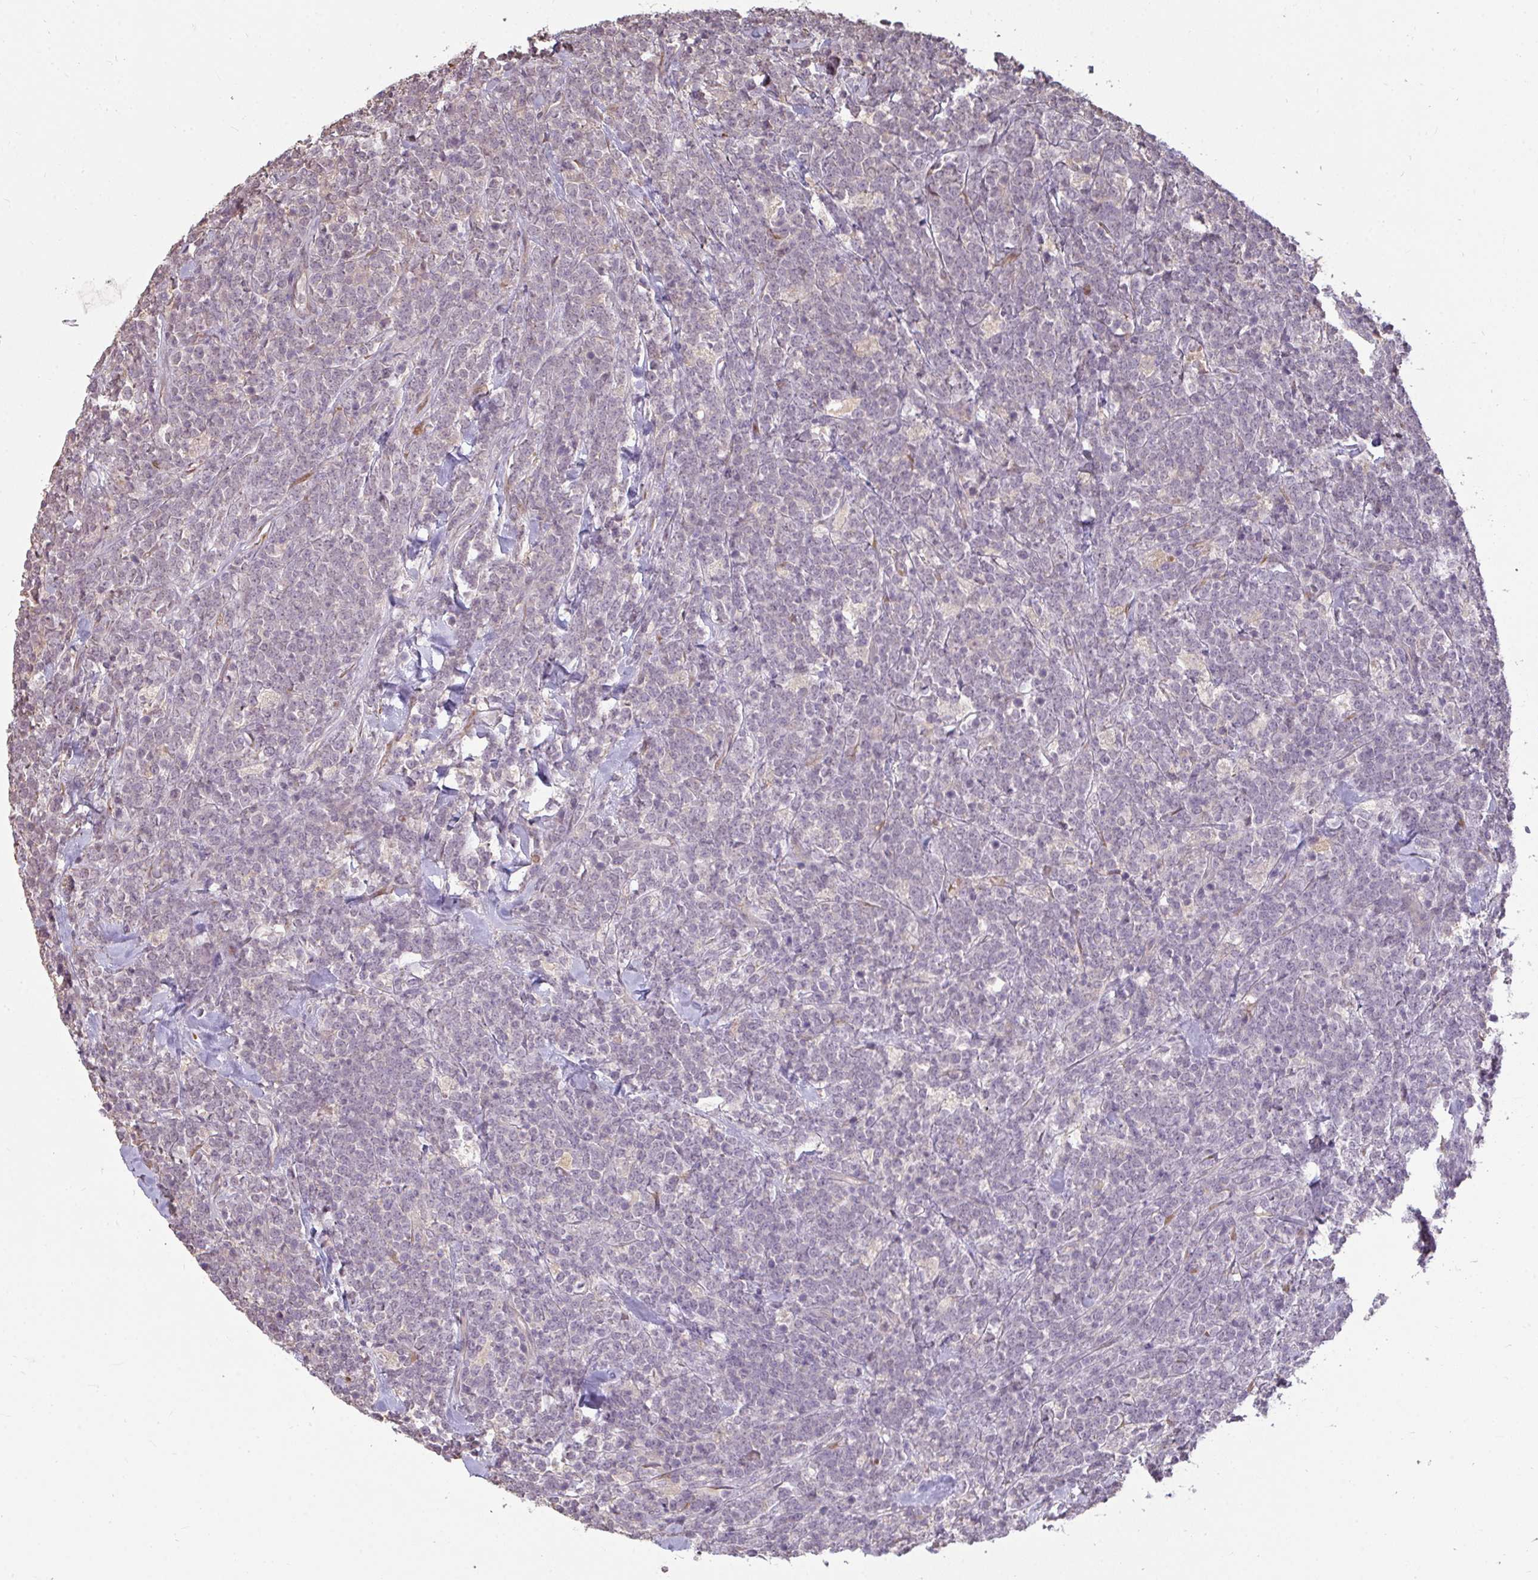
{"staining": {"intensity": "negative", "quantity": "none", "location": "none"}, "tissue": "lymphoma", "cell_type": "Tumor cells", "image_type": "cancer", "snomed": [{"axis": "morphology", "description": "Malignant lymphoma, non-Hodgkin's type, High grade"}, {"axis": "topography", "description": "Small intestine"}, {"axis": "topography", "description": "Colon"}], "caption": "High power microscopy image of an IHC image of lymphoma, revealing no significant staining in tumor cells.", "gene": "BRINP3", "patient": {"sex": "male", "age": 8}}